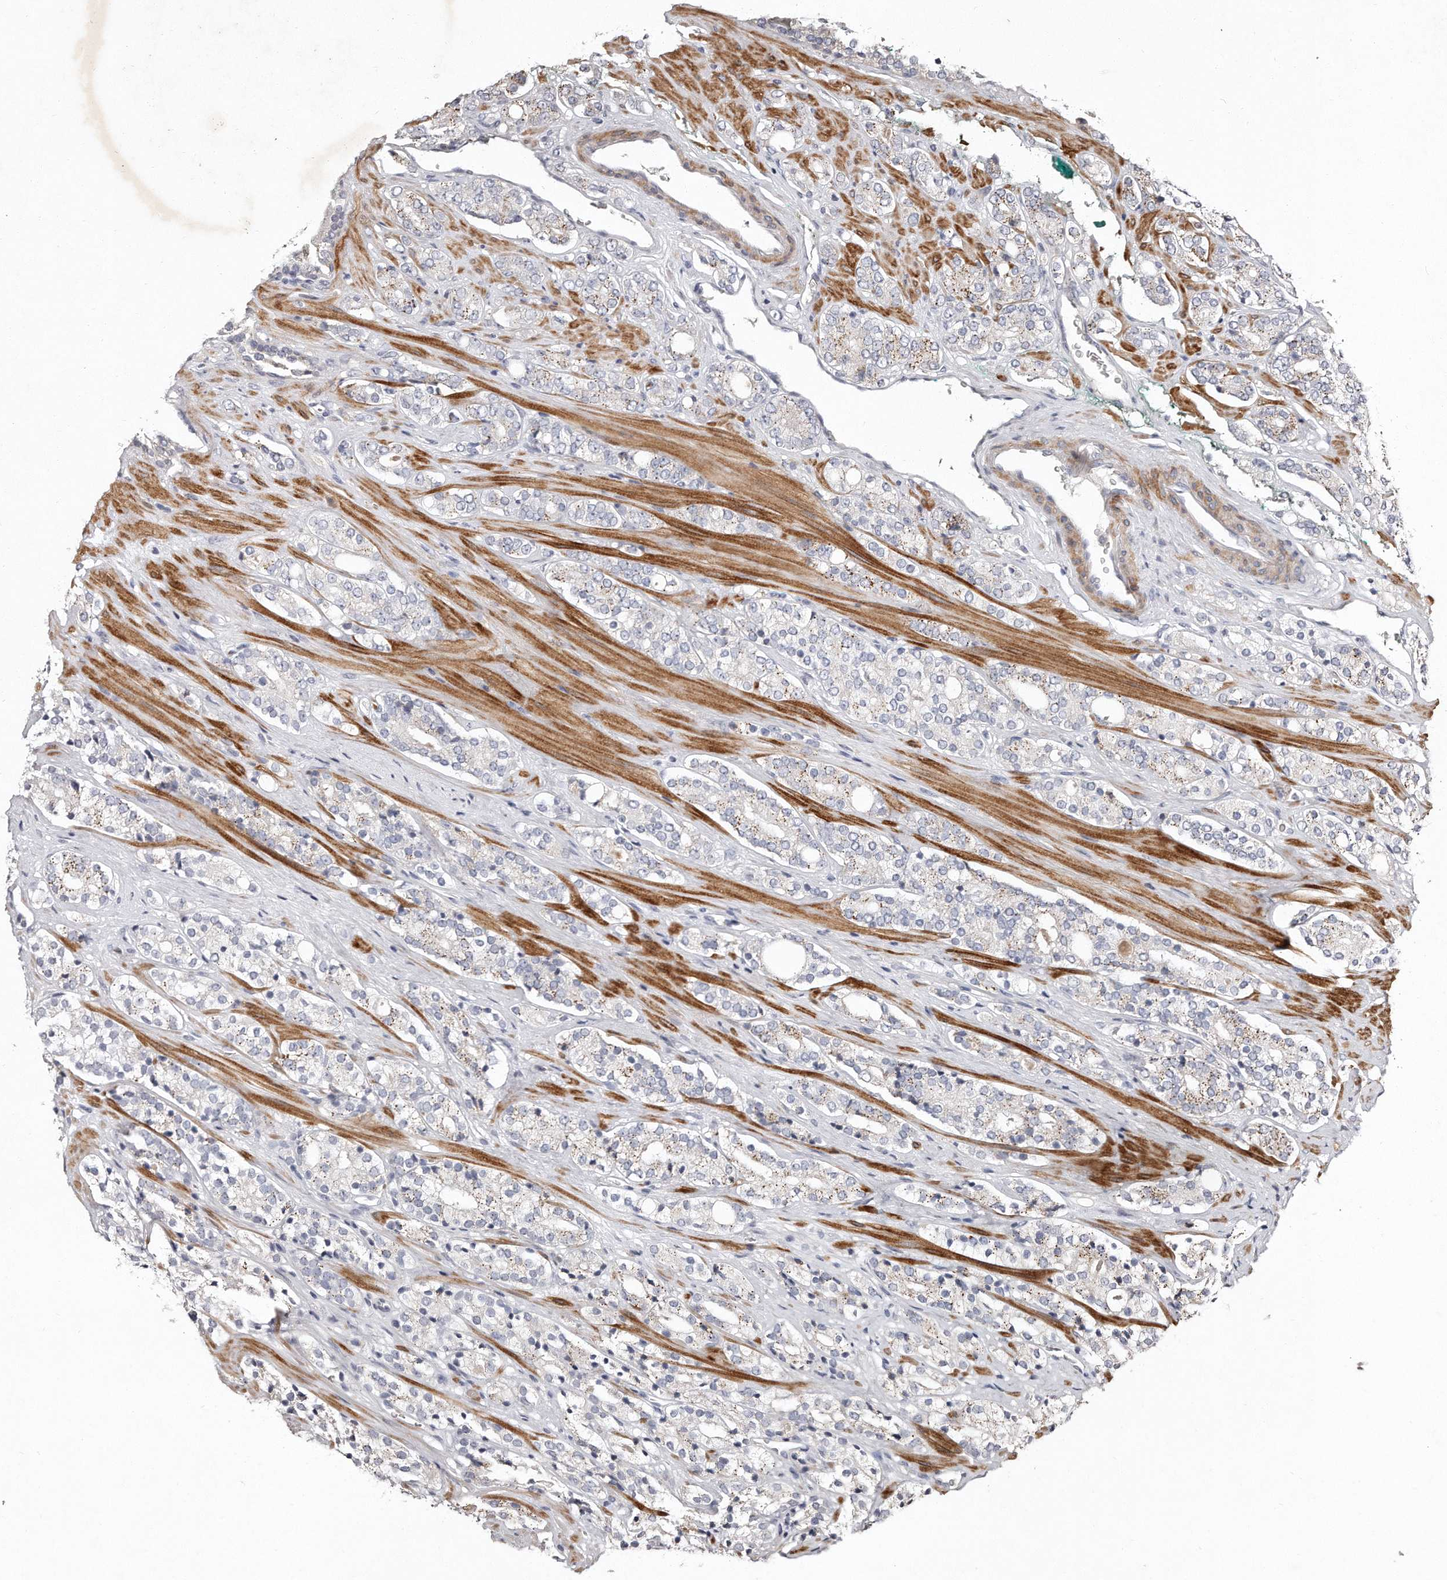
{"staining": {"intensity": "weak", "quantity": ">75%", "location": "cytoplasmic/membranous"}, "tissue": "prostate cancer", "cell_type": "Tumor cells", "image_type": "cancer", "snomed": [{"axis": "morphology", "description": "Adenocarcinoma, High grade"}, {"axis": "topography", "description": "Prostate"}], "caption": "IHC (DAB (3,3'-diaminobenzidine)) staining of human adenocarcinoma (high-grade) (prostate) shows weak cytoplasmic/membranous protein positivity in about >75% of tumor cells.", "gene": "TECR", "patient": {"sex": "male", "age": 71}}